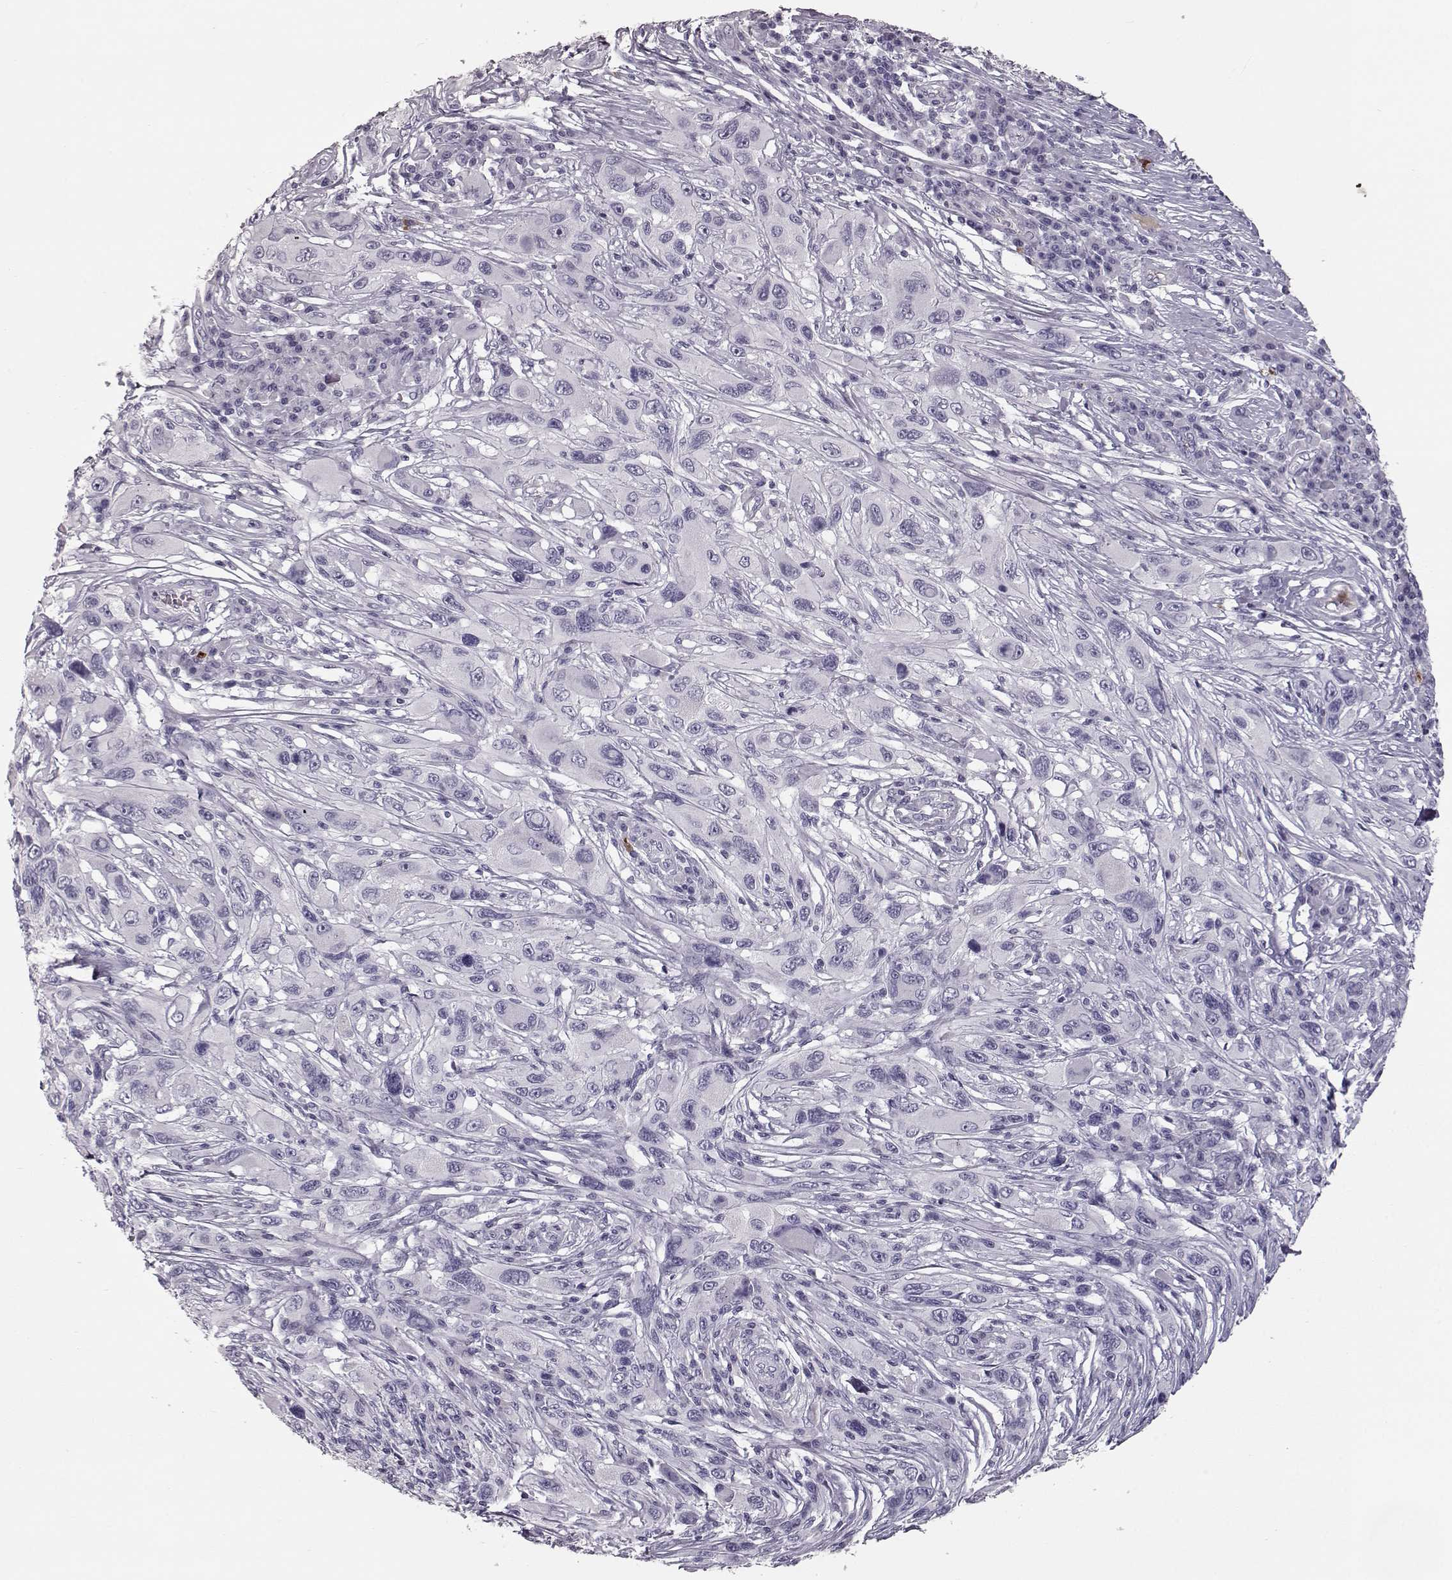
{"staining": {"intensity": "negative", "quantity": "none", "location": "none"}, "tissue": "melanoma", "cell_type": "Tumor cells", "image_type": "cancer", "snomed": [{"axis": "morphology", "description": "Malignant melanoma, NOS"}, {"axis": "topography", "description": "Skin"}], "caption": "Malignant melanoma was stained to show a protein in brown. There is no significant staining in tumor cells.", "gene": "CCL19", "patient": {"sex": "male", "age": 53}}